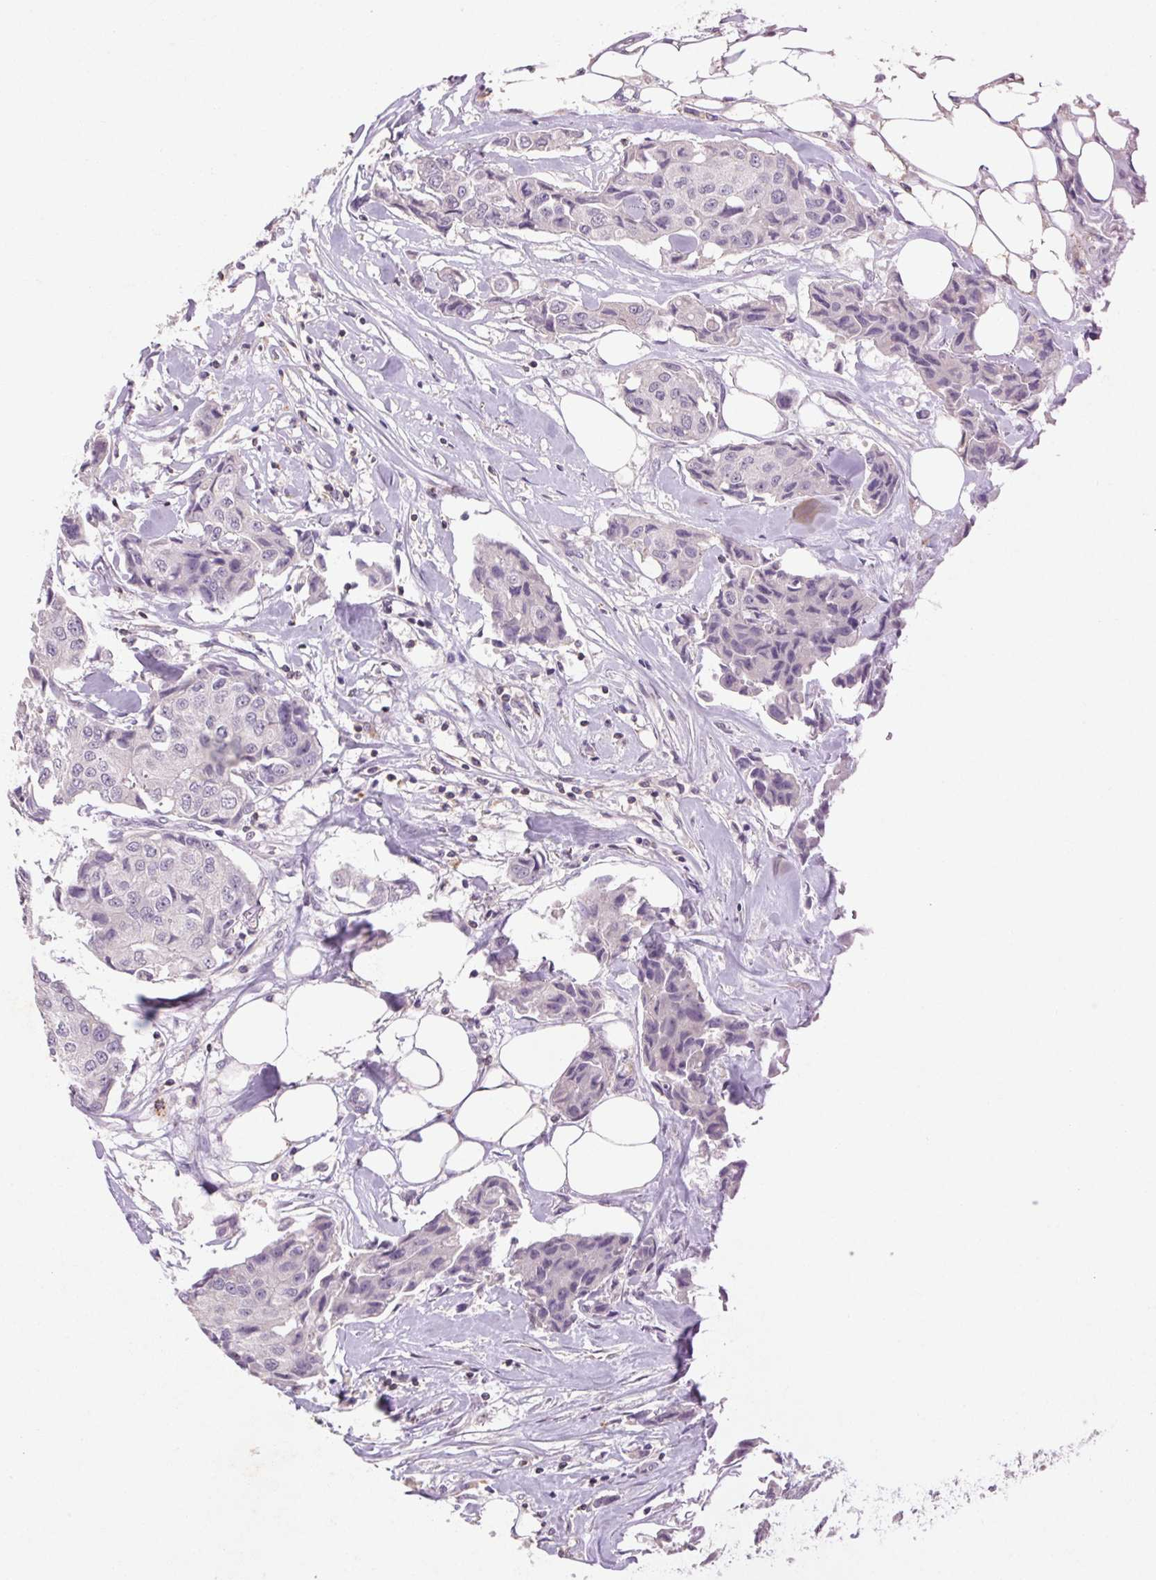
{"staining": {"intensity": "negative", "quantity": "none", "location": "none"}, "tissue": "breast cancer", "cell_type": "Tumor cells", "image_type": "cancer", "snomed": [{"axis": "morphology", "description": "Duct carcinoma"}, {"axis": "topography", "description": "Breast"}, {"axis": "topography", "description": "Lymph node"}], "caption": "Photomicrograph shows no protein staining in tumor cells of invasive ductal carcinoma (breast) tissue.", "gene": "FNDC7", "patient": {"sex": "female", "age": 80}}